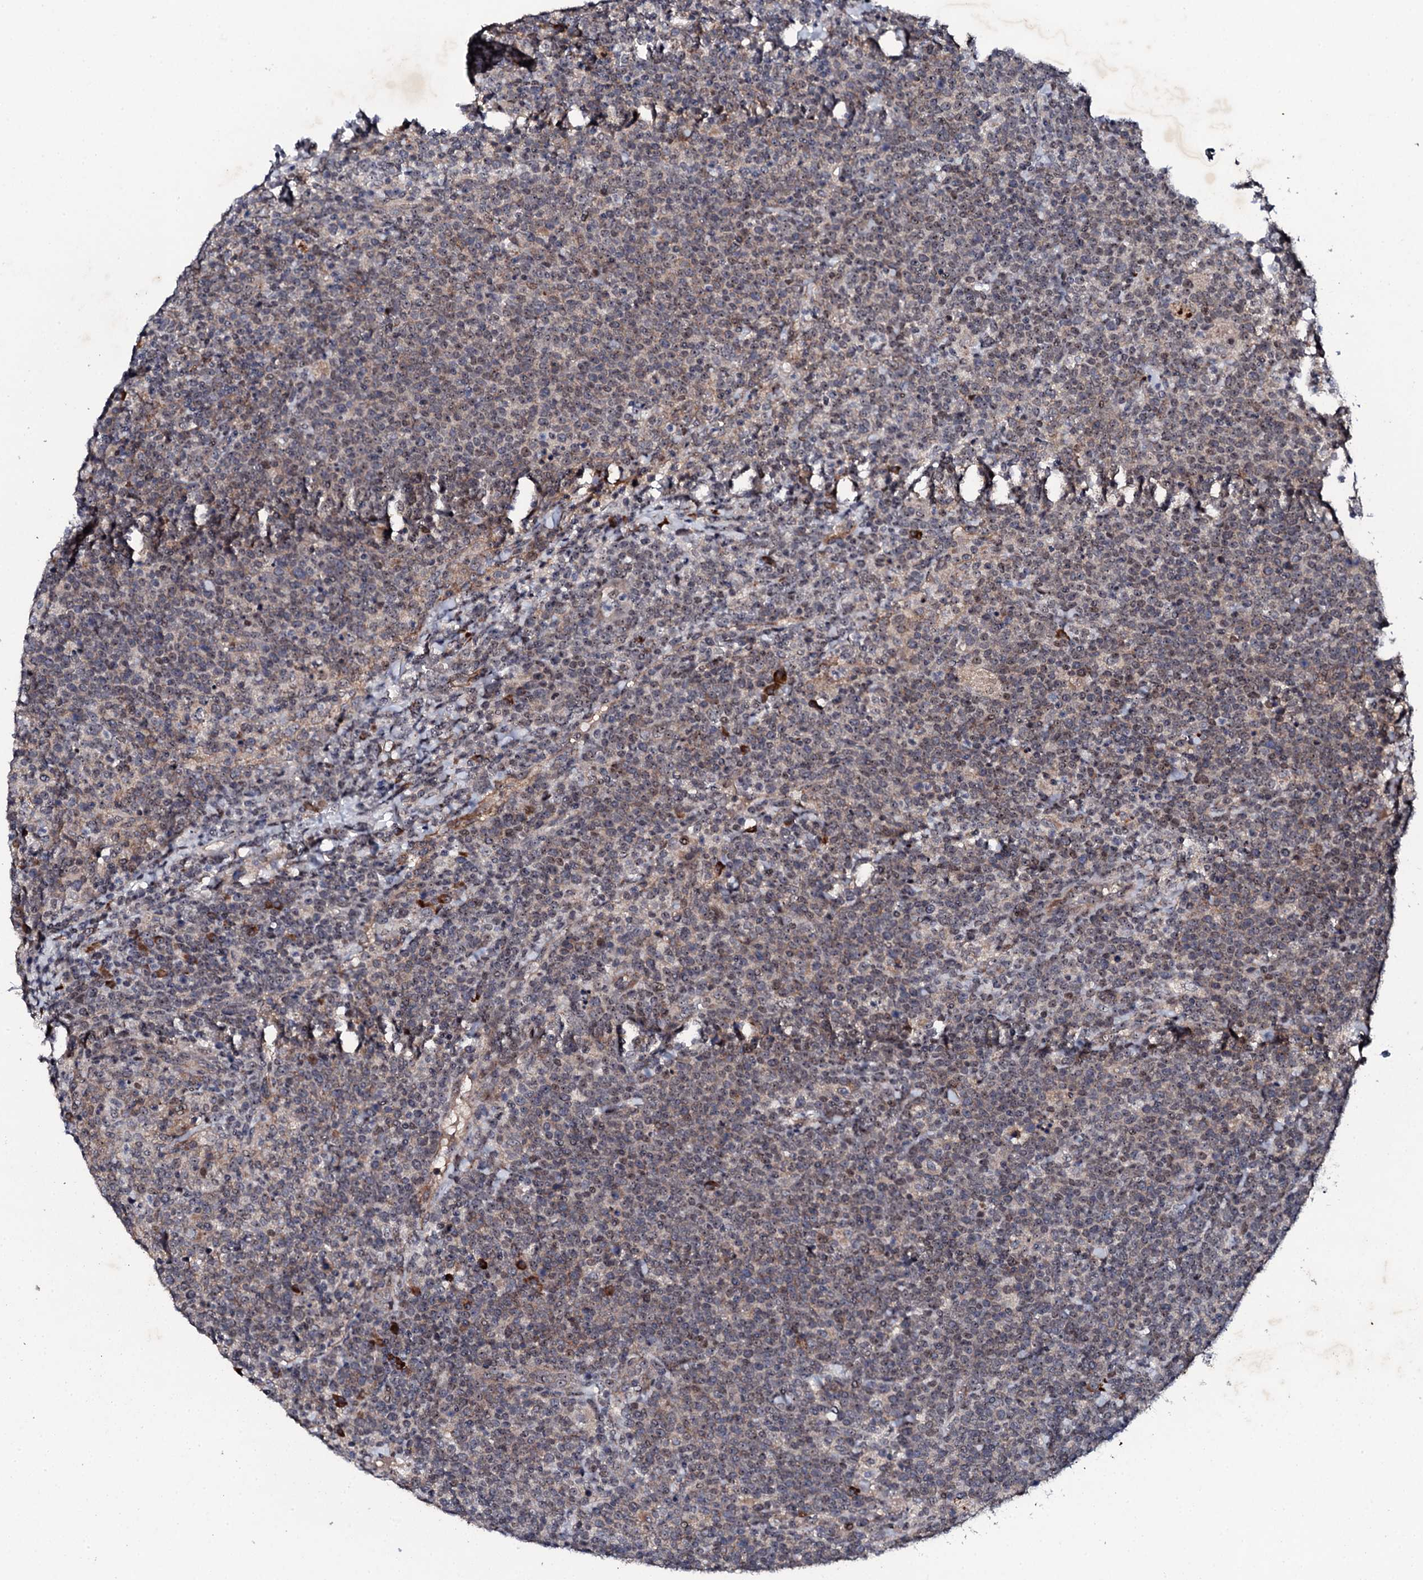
{"staining": {"intensity": "weak", "quantity": "<25%", "location": "cytoplasmic/membranous"}, "tissue": "lymphoma", "cell_type": "Tumor cells", "image_type": "cancer", "snomed": [{"axis": "morphology", "description": "Malignant lymphoma, non-Hodgkin's type, High grade"}, {"axis": "topography", "description": "Lymph node"}], "caption": "High power microscopy micrograph of an immunohistochemistry image of malignant lymphoma, non-Hodgkin's type (high-grade), revealing no significant staining in tumor cells.", "gene": "FAM111A", "patient": {"sex": "male", "age": 61}}